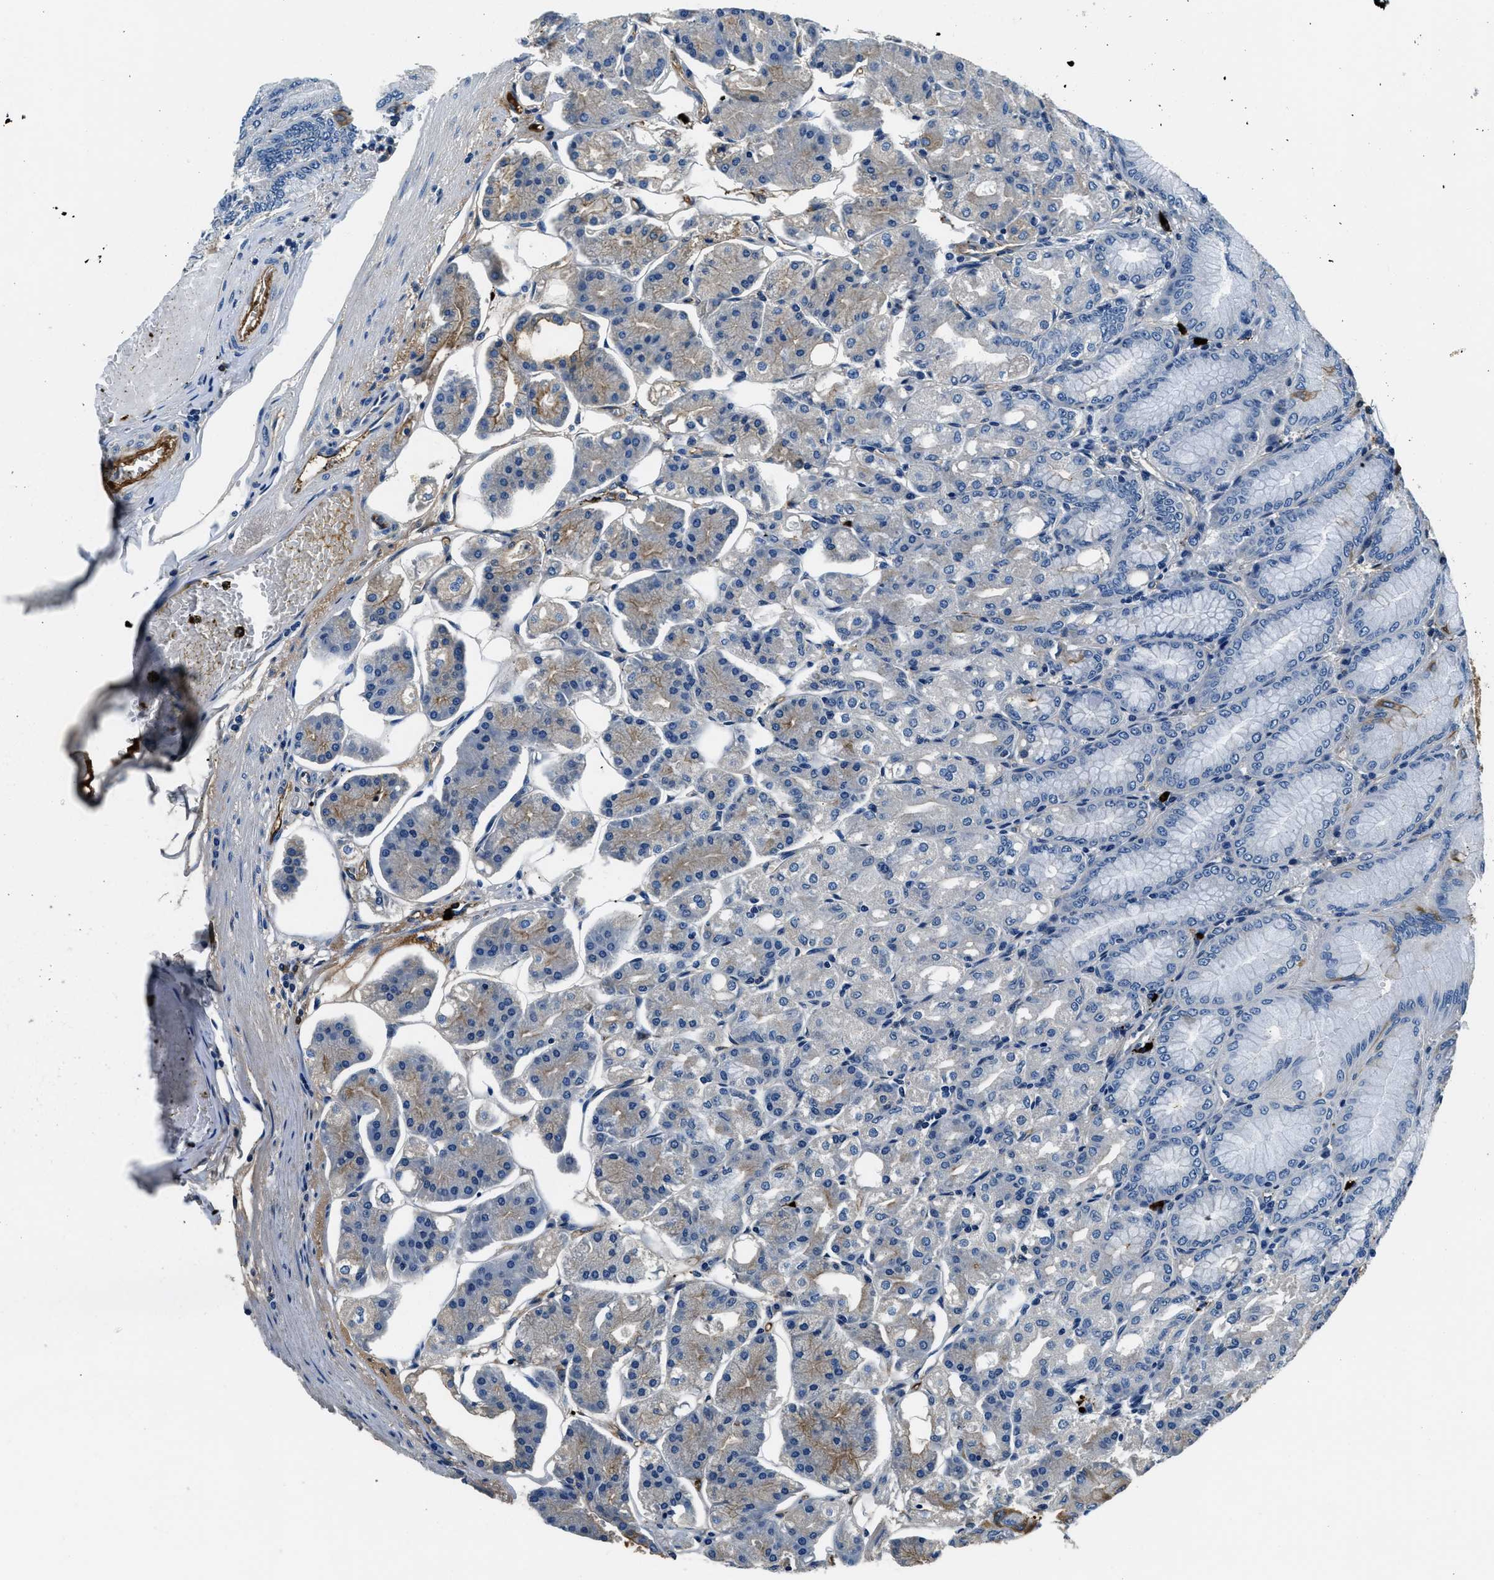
{"staining": {"intensity": "weak", "quantity": "<25%", "location": "cytoplasmic/membranous"}, "tissue": "stomach", "cell_type": "Glandular cells", "image_type": "normal", "snomed": [{"axis": "morphology", "description": "Normal tissue, NOS"}, {"axis": "topography", "description": "Stomach, lower"}], "caption": "High magnification brightfield microscopy of benign stomach stained with DAB (3,3'-diaminobenzidine) (brown) and counterstained with hematoxylin (blue): glandular cells show no significant expression. Nuclei are stained in blue.", "gene": "TMEM186", "patient": {"sex": "male", "age": 71}}